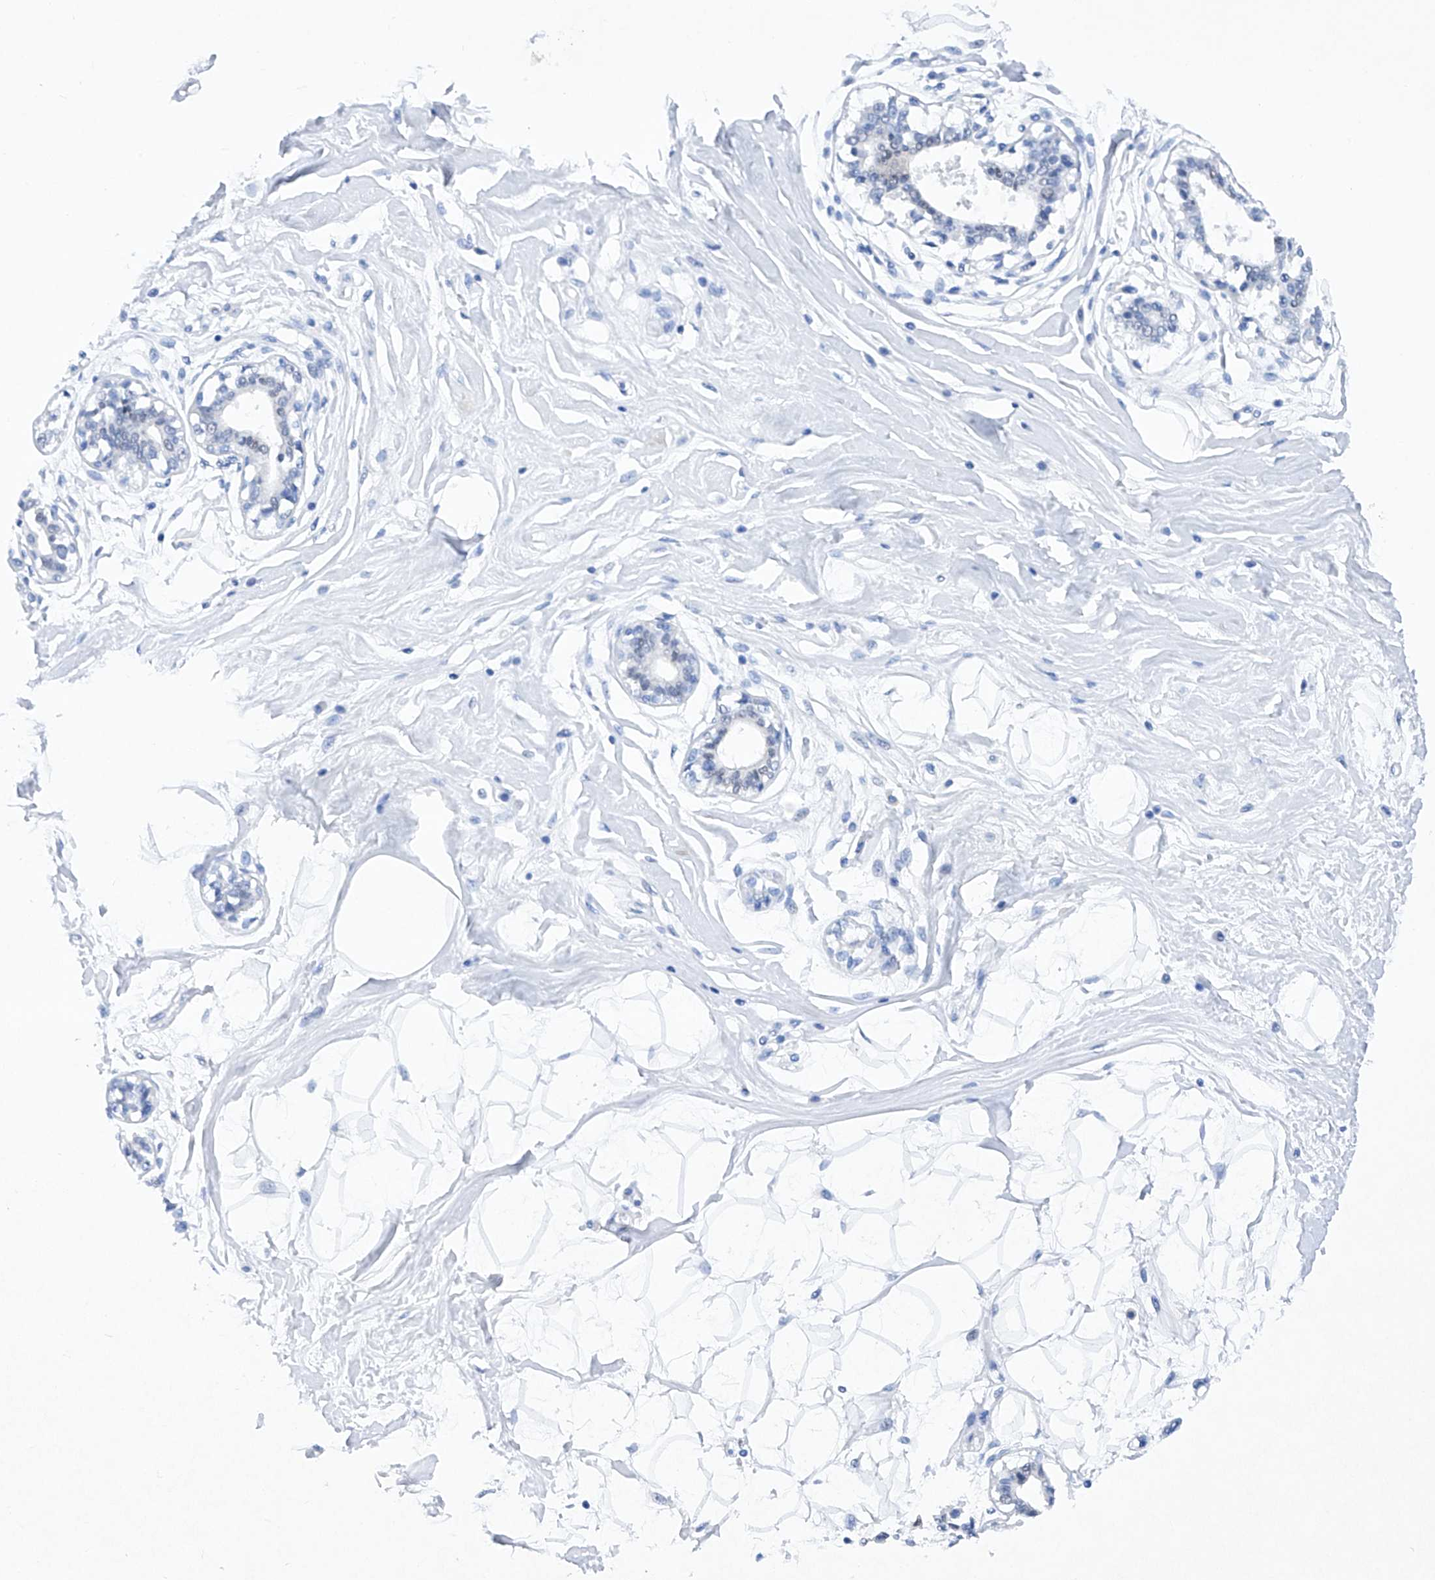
{"staining": {"intensity": "negative", "quantity": "none", "location": "none"}, "tissue": "breast", "cell_type": "Adipocytes", "image_type": "normal", "snomed": [{"axis": "morphology", "description": "Normal tissue, NOS"}, {"axis": "topography", "description": "Breast"}], "caption": "This is a histopathology image of immunohistochemistry (IHC) staining of benign breast, which shows no staining in adipocytes.", "gene": "BARX2", "patient": {"sex": "female", "age": 45}}